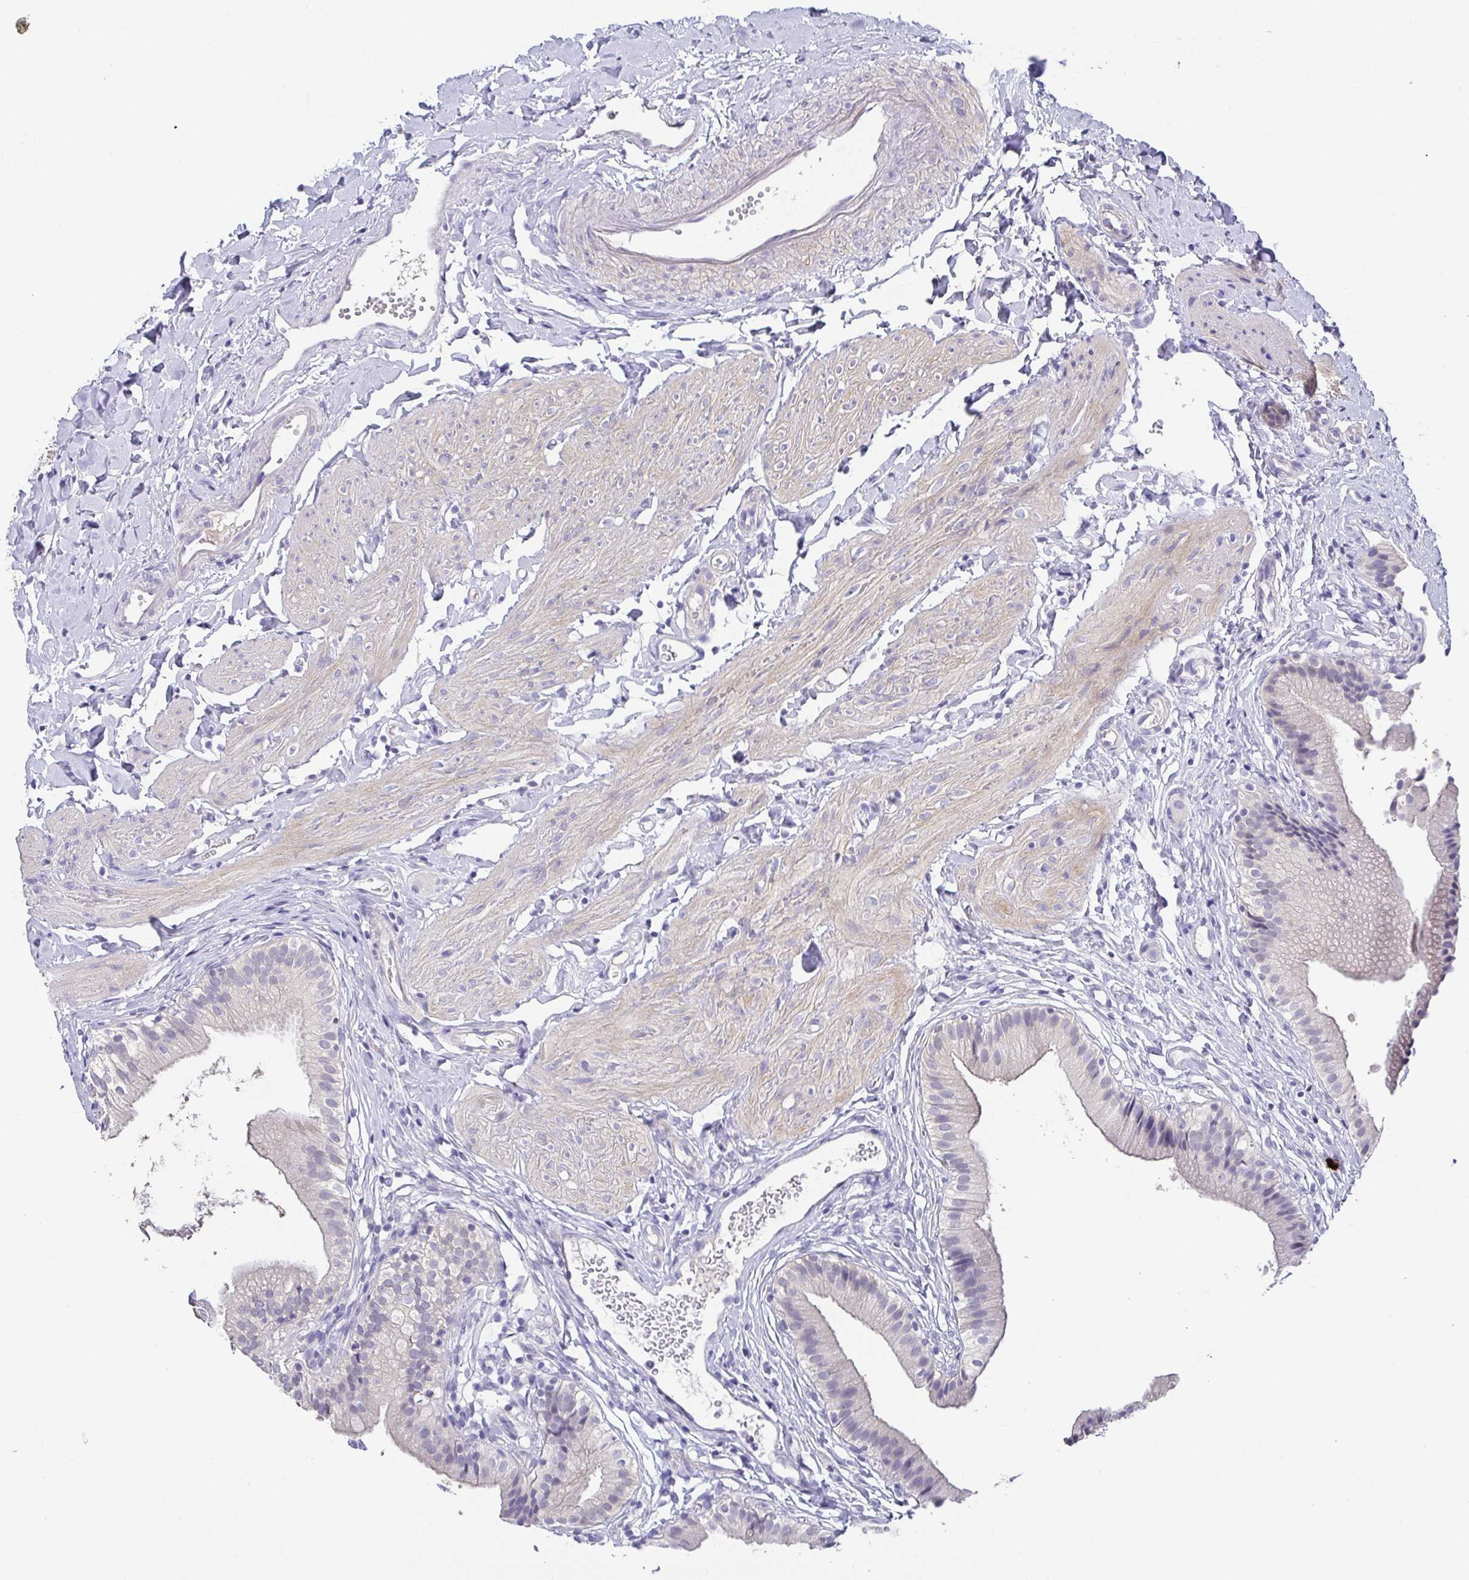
{"staining": {"intensity": "negative", "quantity": "none", "location": "none"}, "tissue": "gallbladder", "cell_type": "Glandular cells", "image_type": "normal", "snomed": [{"axis": "morphology", "description": "Normal tissue, NOS"}, {"axis": "topography", "description": "Gallbladder"}], "caption": "Immunohistochemical staining of benign gallbladder shows no significant staining in glandular cells. (Brightfield microscopy of DAB (3,3'-diaminobenzidine) immunohistochemistry (IHC) at high magnification).", "gene": "RNASE7", "patient": {"sex": "female", "age": 47}}